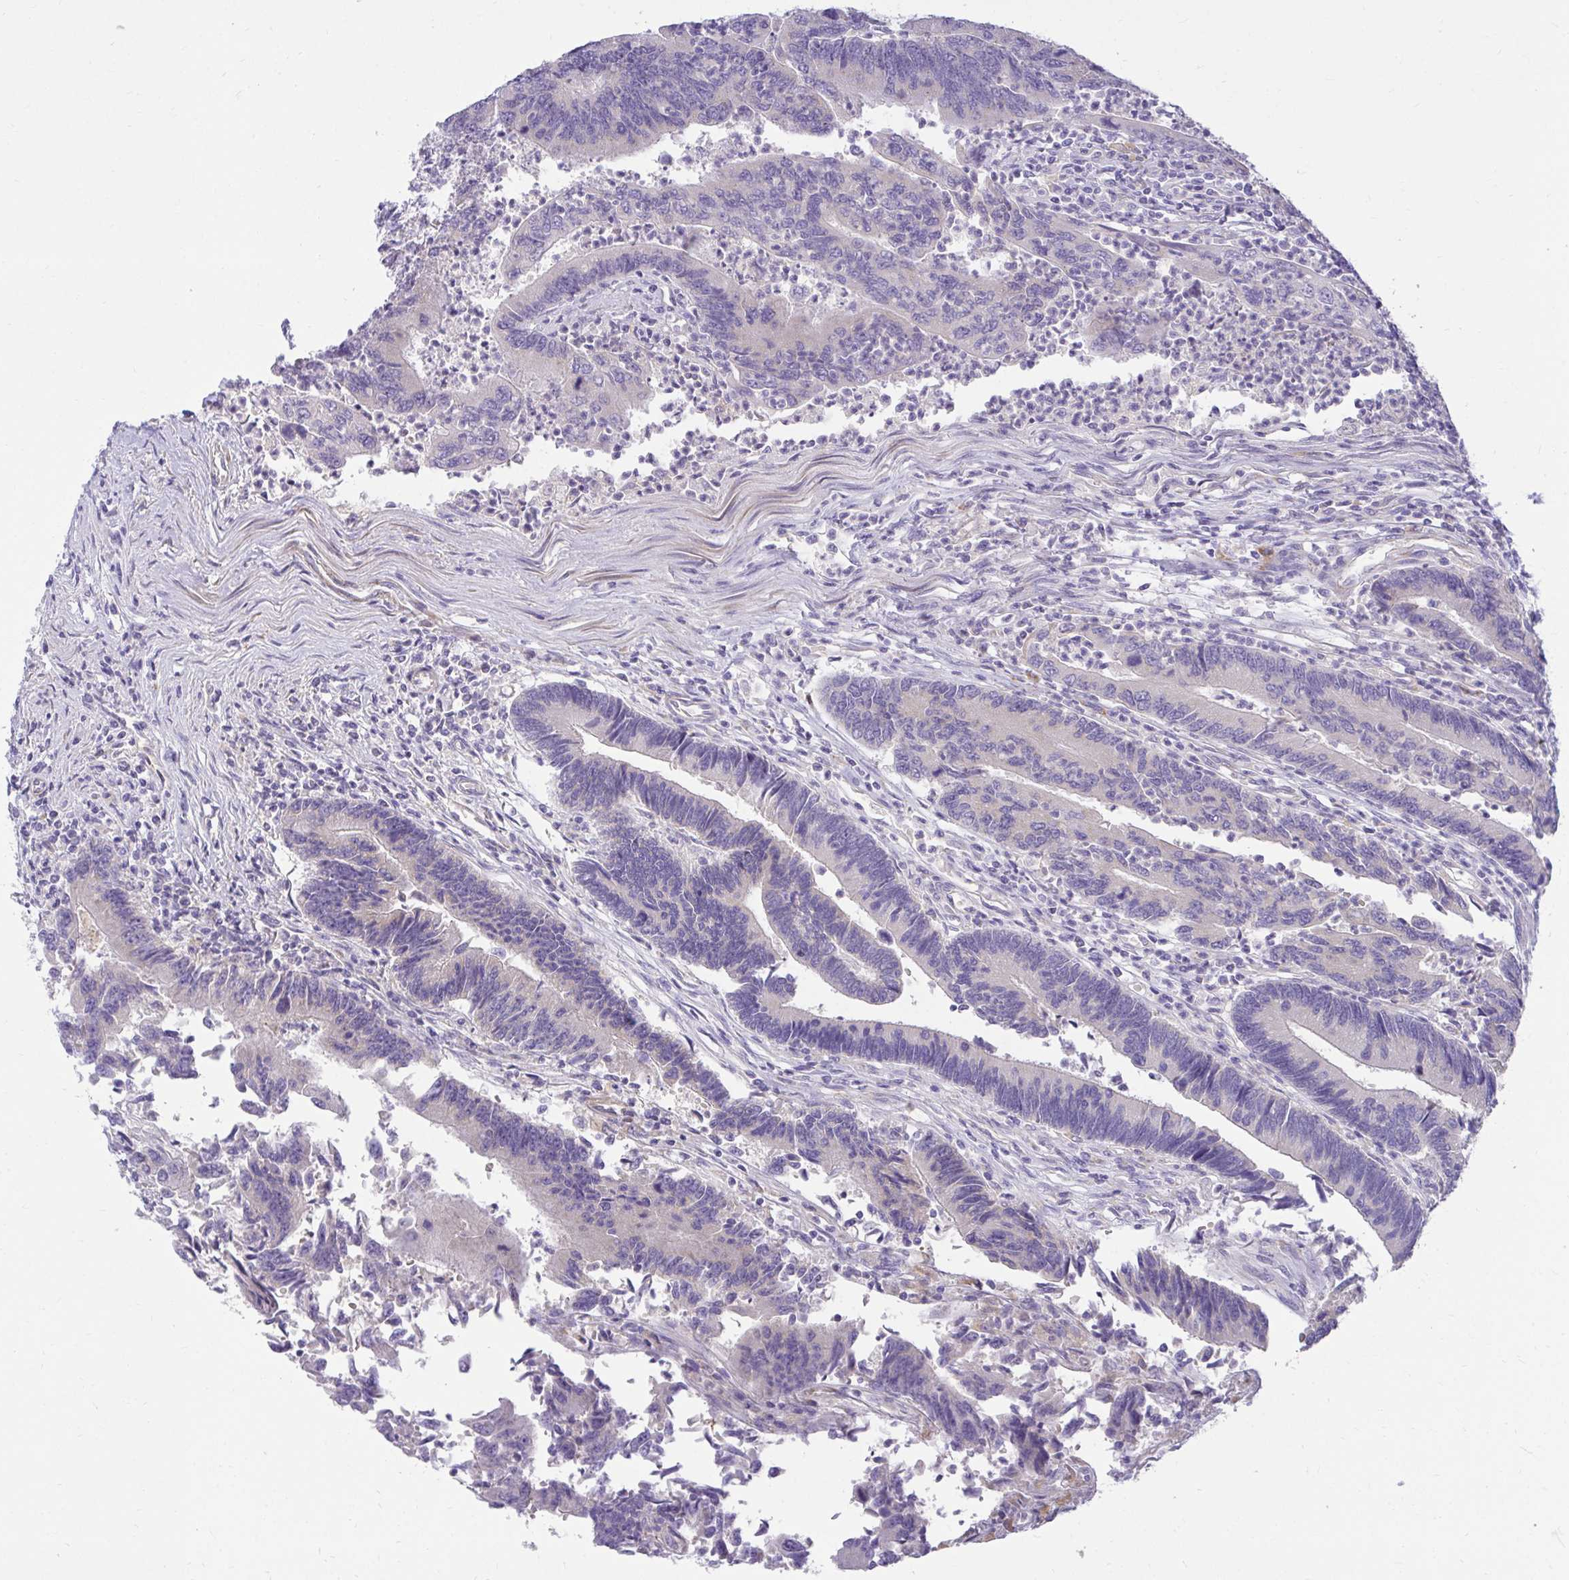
{"staining": {"intensity": "negative", "quantity": "none", "location": "none"}, "tissue": "colorectal cancer", "cell_type": "Tumor cells", "image_type": "cancer", "snomed": [{"axis": "morphology", "description": "Adenocarcinoma, NOS"}, {"axis": "topography", "description": "Colon"}], "caption": "The photomicrograph displays no significant staining in tumor cells of colorectal cancer (adenocarcinoma). (Immunohistochemistry (ihc), brightfield microscopy, high magnification).", "gene": "PKN3", "patient": {"sex": "female", "age": 67}}